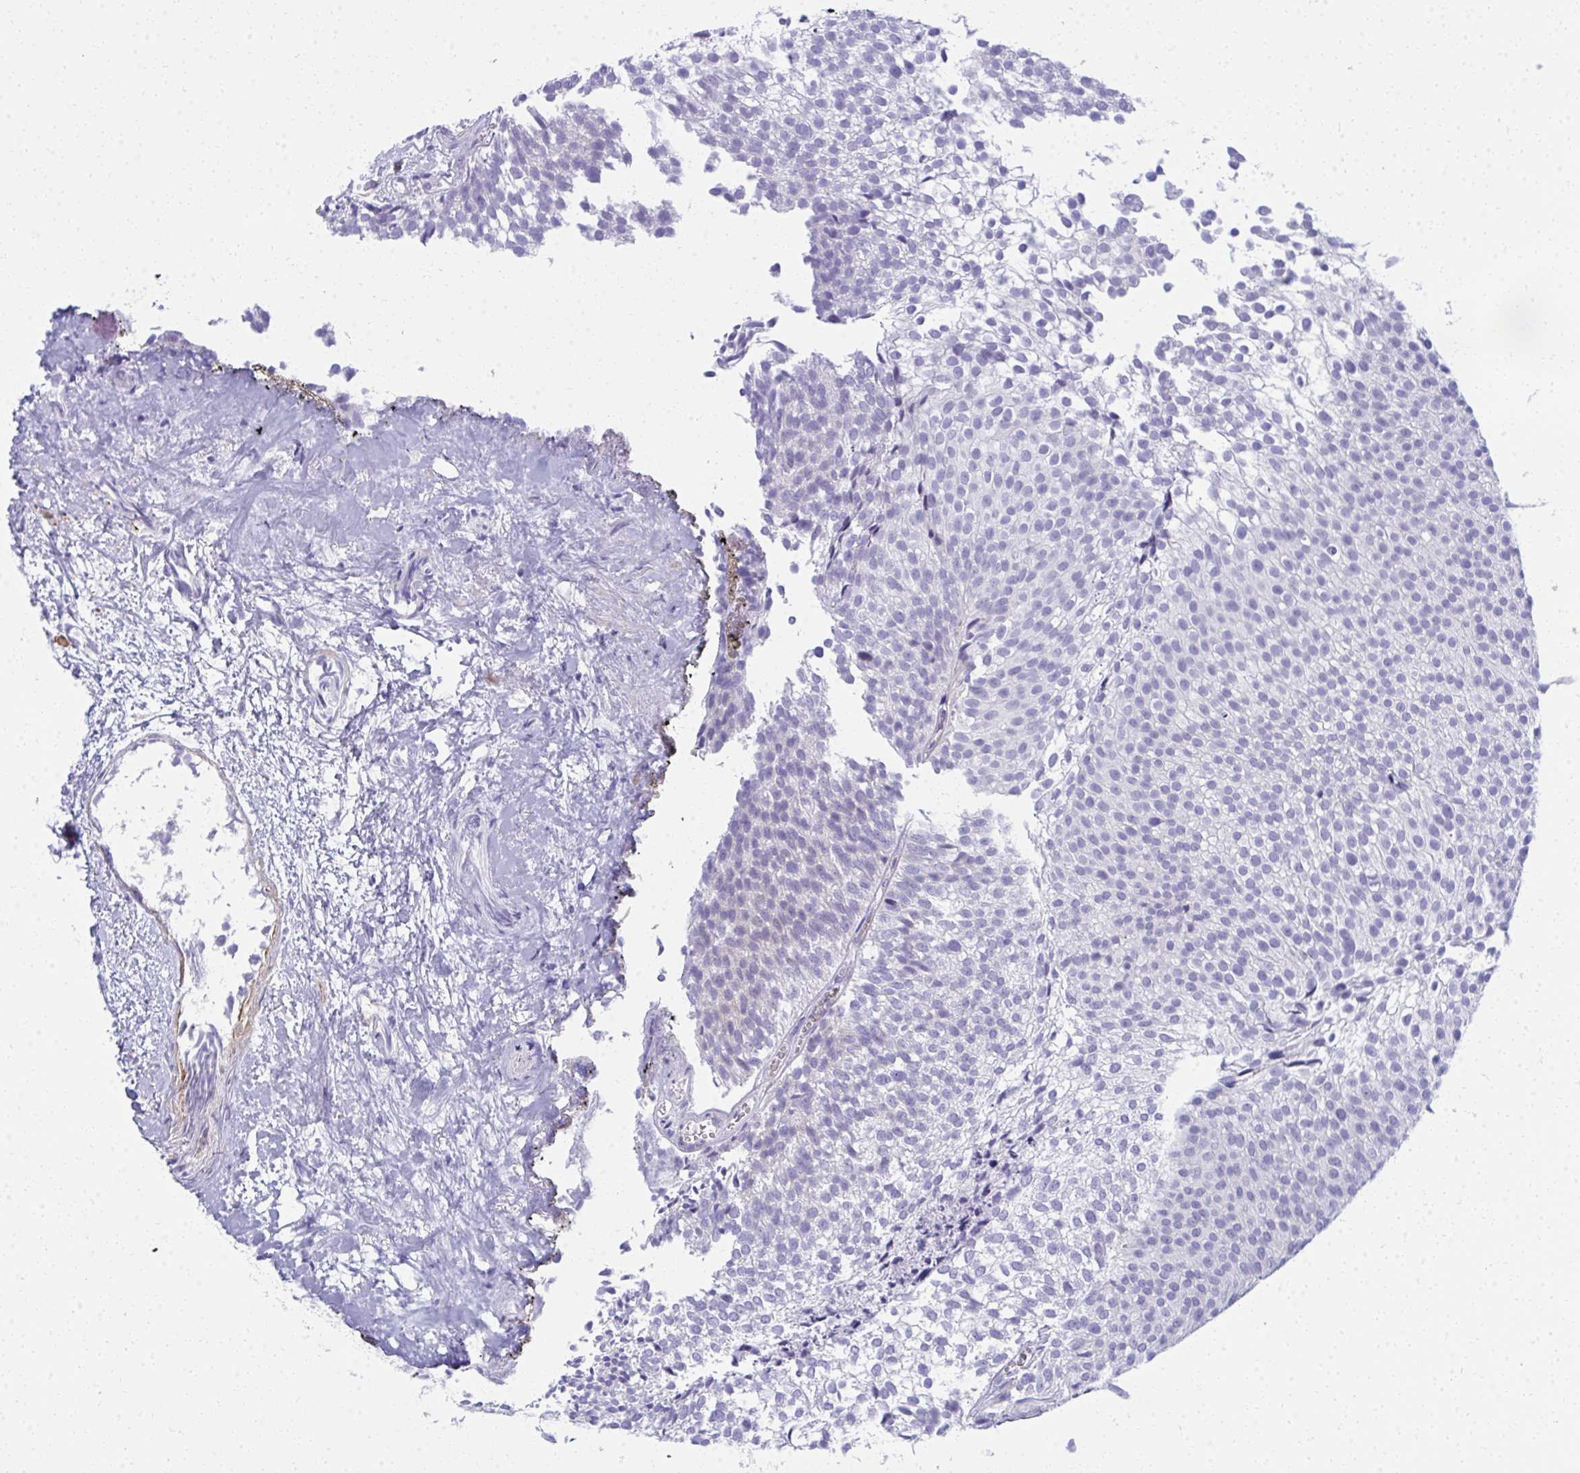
{"staining": {"intensity": "negative", "quantity": "none", "location": "none"}, "tissue": "urothelial cancer", "cell_type": "Tumor cells", "image_type": "cancer", "snomed": [{"axis": "morphology", "description": "Urothelial carcinoma, Low grade"}, {"axis": "topography", "description": "Urinary bladder"}], "caption": "DAB (3,3'-diaminobenzidine) immunohistochemical staining of urothelial cancer reveals no significant staining in tumor cells.", "gene": "PUS7L", "patient": {"sex": "male", "age": 91}}